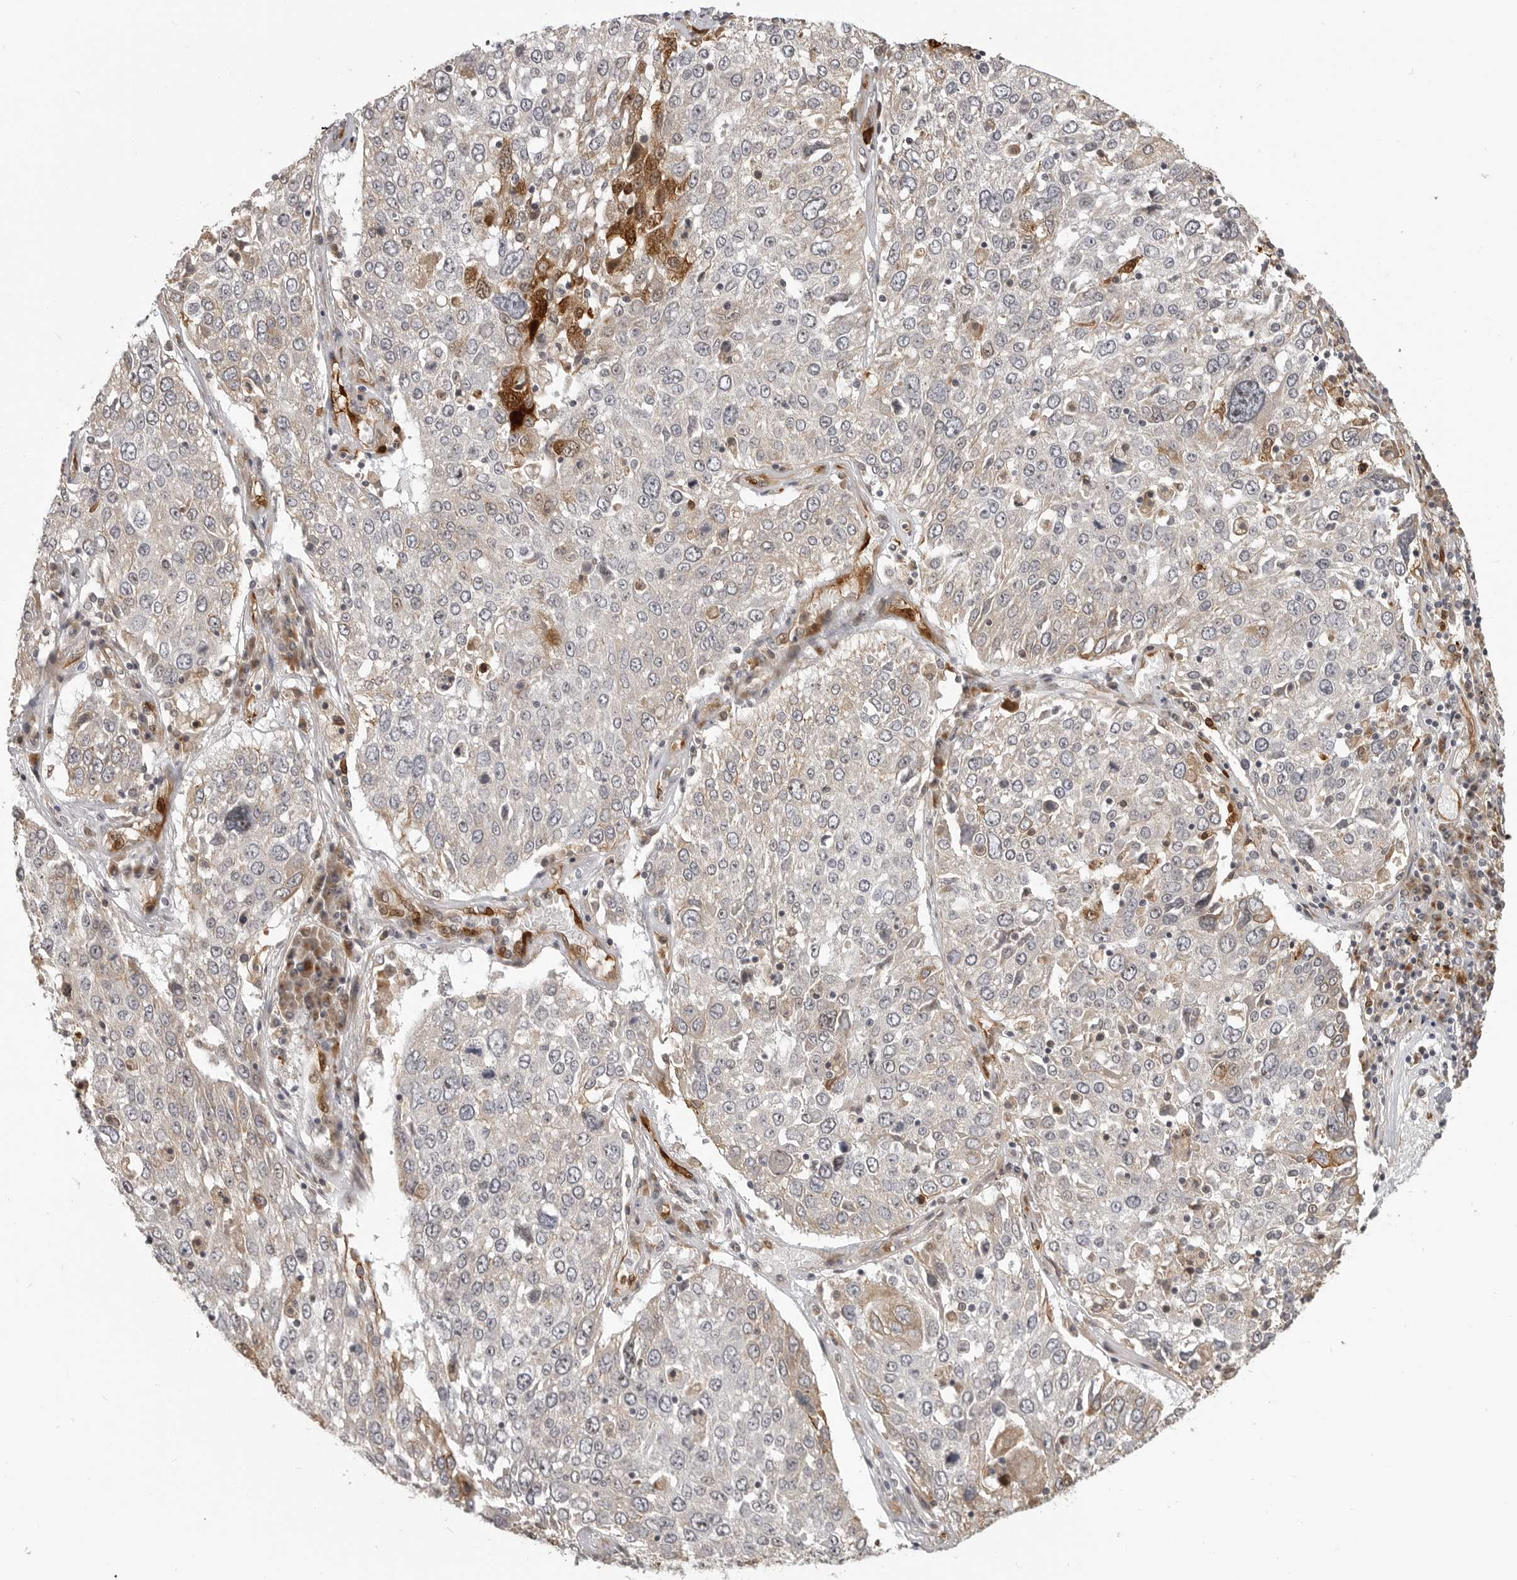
{"staining": {"intensity": "moderate", "quantity": "<25%", "location": "cytoplasmic/membranous,nuclear"}, "tissue": "lung cancer", "cell_type": "Tumor cells", "image_type": "cancer", "snomed": [{"axis": "morphology", "description": "Squamous cell carcinoma, NOS"}, {"axis": "topography", "description": "Lung"}], "caption": "Moderate cytoplasmic/membranous and nuclear staining for a protein is appreciated in approximately <25% of tumor cells of lung cancer using immunohistochemistry (IHC).", "gene": "IDO1", "patient": {"sex": "male", "age": 65}}